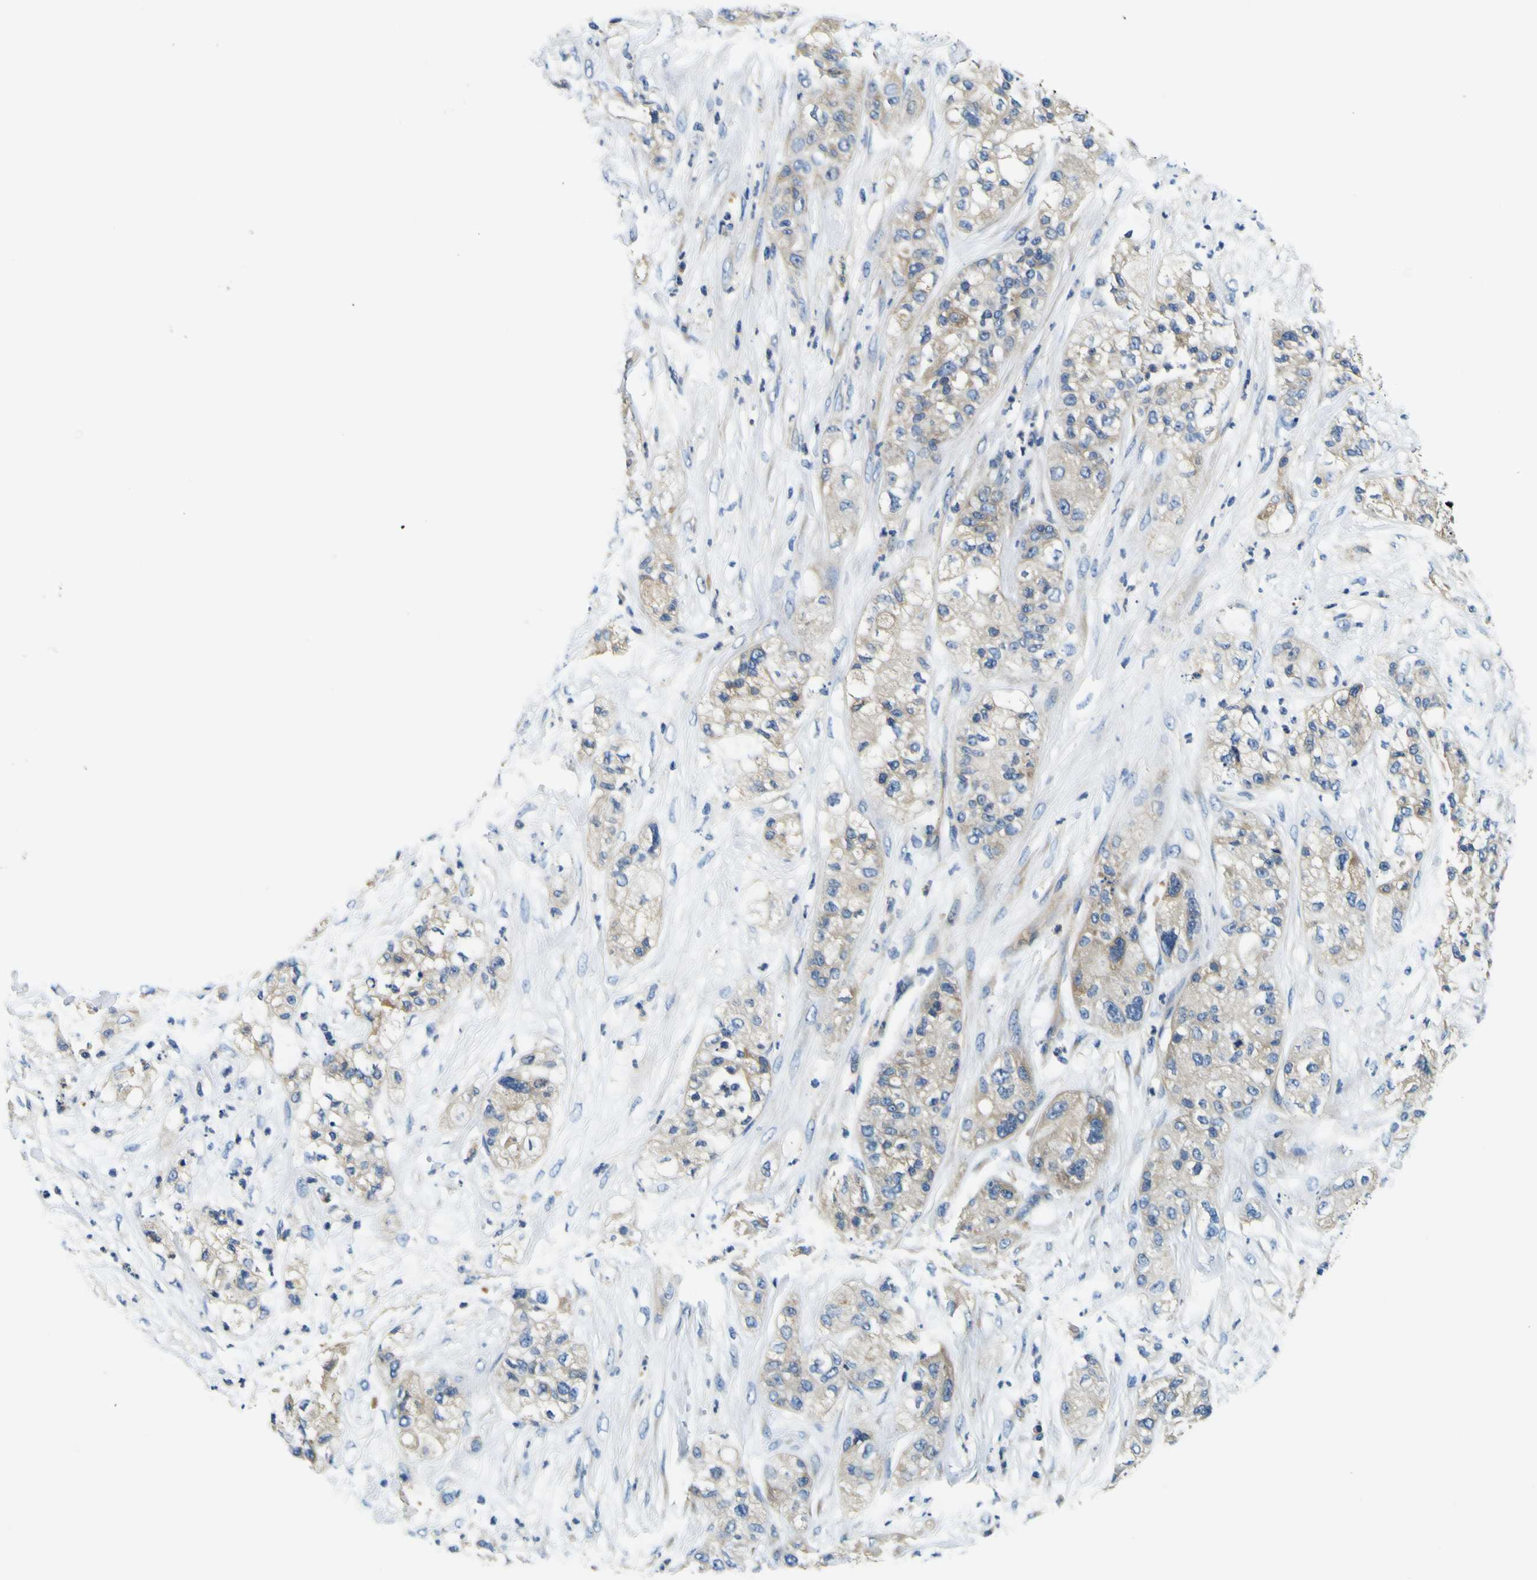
{"staining": {"intensity": "moderate", "quantity": "25%-75%", "location": "cytoplasmic/membranous"}, "tissue": "pancreatic cancer", "cell_type": "Tumor cells", "image_type": "cancer", "snomed": [{"axis": "morphology", "description": "Adenocarcinoma, NOS"}, {"axis": "topography", "description": "Pancreas"}], "caption": "Immunohistochemical staining of human pancreatic adenocarcinoma reveals medium levels of moderate cytoplasmic/membranous staining in about 25%-75% of tumor cells. The staining was performed using DAB, with brown indicating positive protein expression. Nuclei are stained blue with hematoxylin.", "gene": "CLSTN1", "patient": {"sex": "female", "age": 78}}